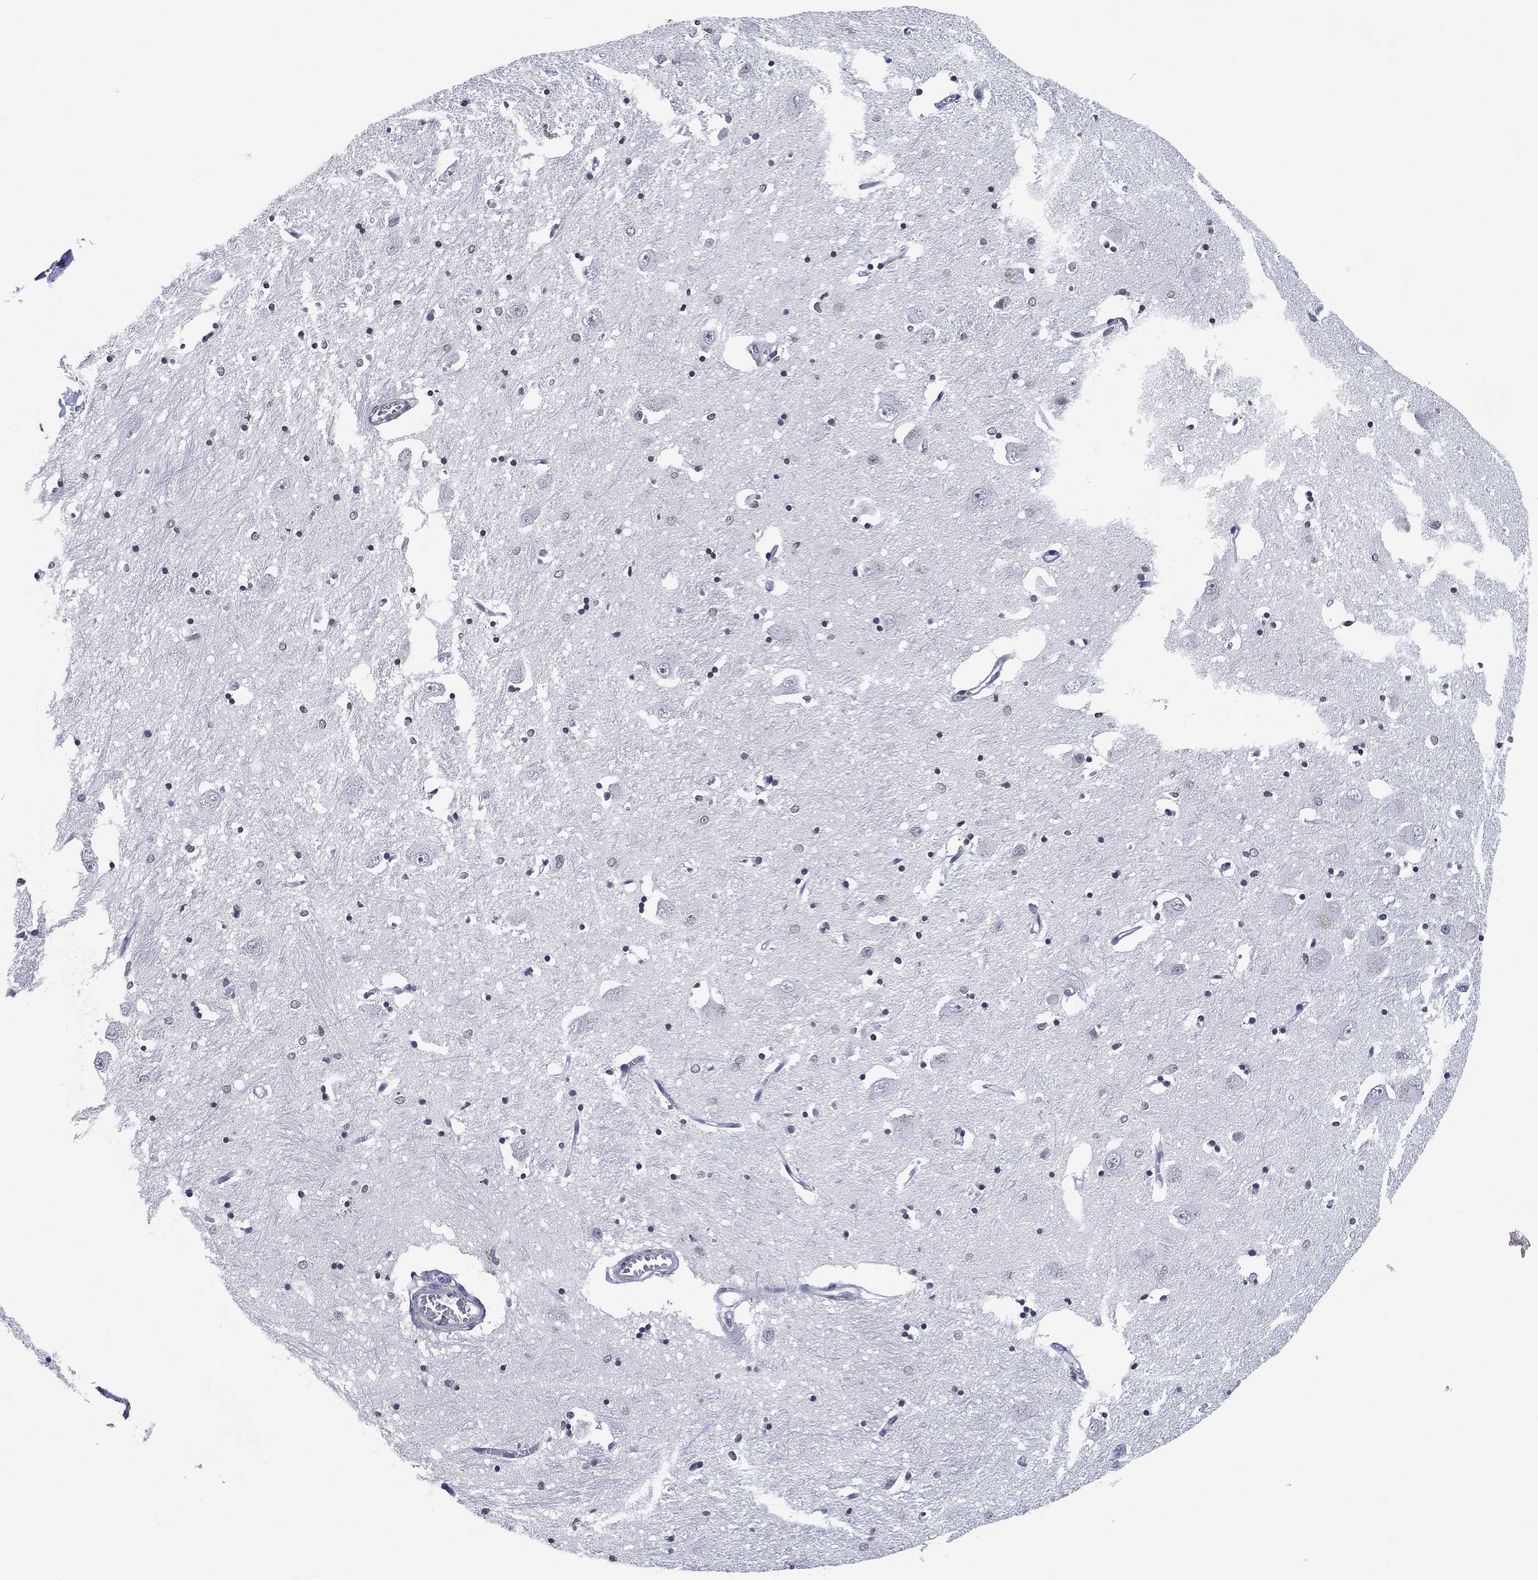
{"staining": {"intensity": "negative", "quantity": "none", "location": "none"}, "tissue": "caudate", "cell_type": "Glial cells", "image_type": "normal", "snomed": [{"axis": "morphology", "description": "Normal tissue, NOS"}, {"axis": "topography", "description": "Lateral ventricle wall"}], "caption": "Caudate was stained to show a protein in brown. There is no significant positivity in glial cells. Brightfield microscopy of IHC stained with DAB (3,3'-diaminobenzidine) (brown) and hematoxylin (blue), captured at high magnification.", "gene": "OTUB2", "patient": {"sex": "male", "age": 54}}